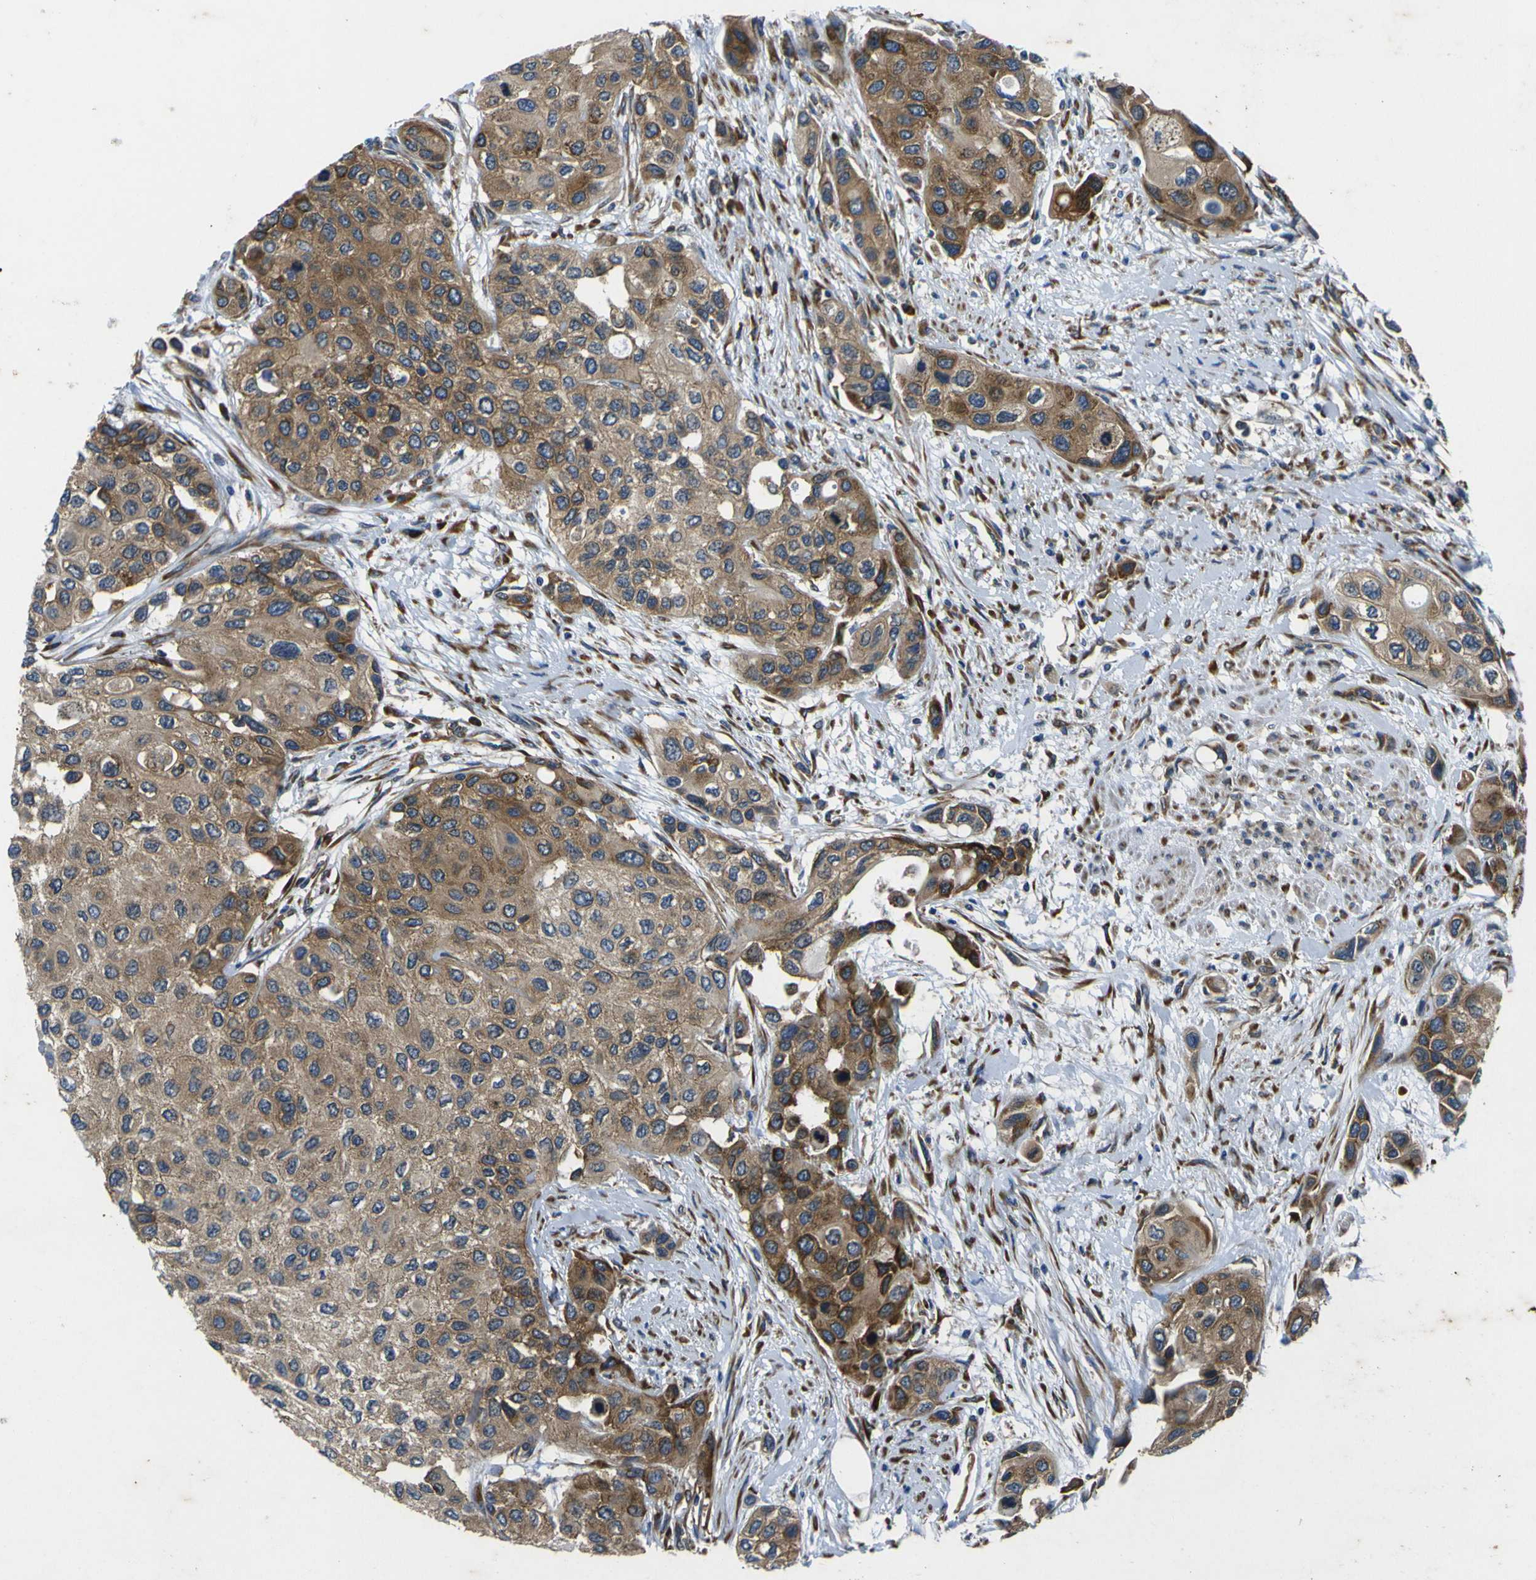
{"staining": {"intensity": "moderate", "quantity": ">75%", "location": "cytoplasmic/membranous"}, "tissue": "urothelial cancer", "cell_type": "Tumor cells", "image_type": "cancer", "snomed": [{"axis": "morphology", "description": "Urothelial carcinoma, High grade"}, {"axis": "topography", "description": "Urinary bladder"}], "caption": "Urothelial carcinoma (high-grade) stained for a protein (brown) displays moderate cytoplasmic/membranous positive expression in approximately >75% of tumor cells.", "gene": "RPSA", "patient": {"sex": "female", "age": 56}}